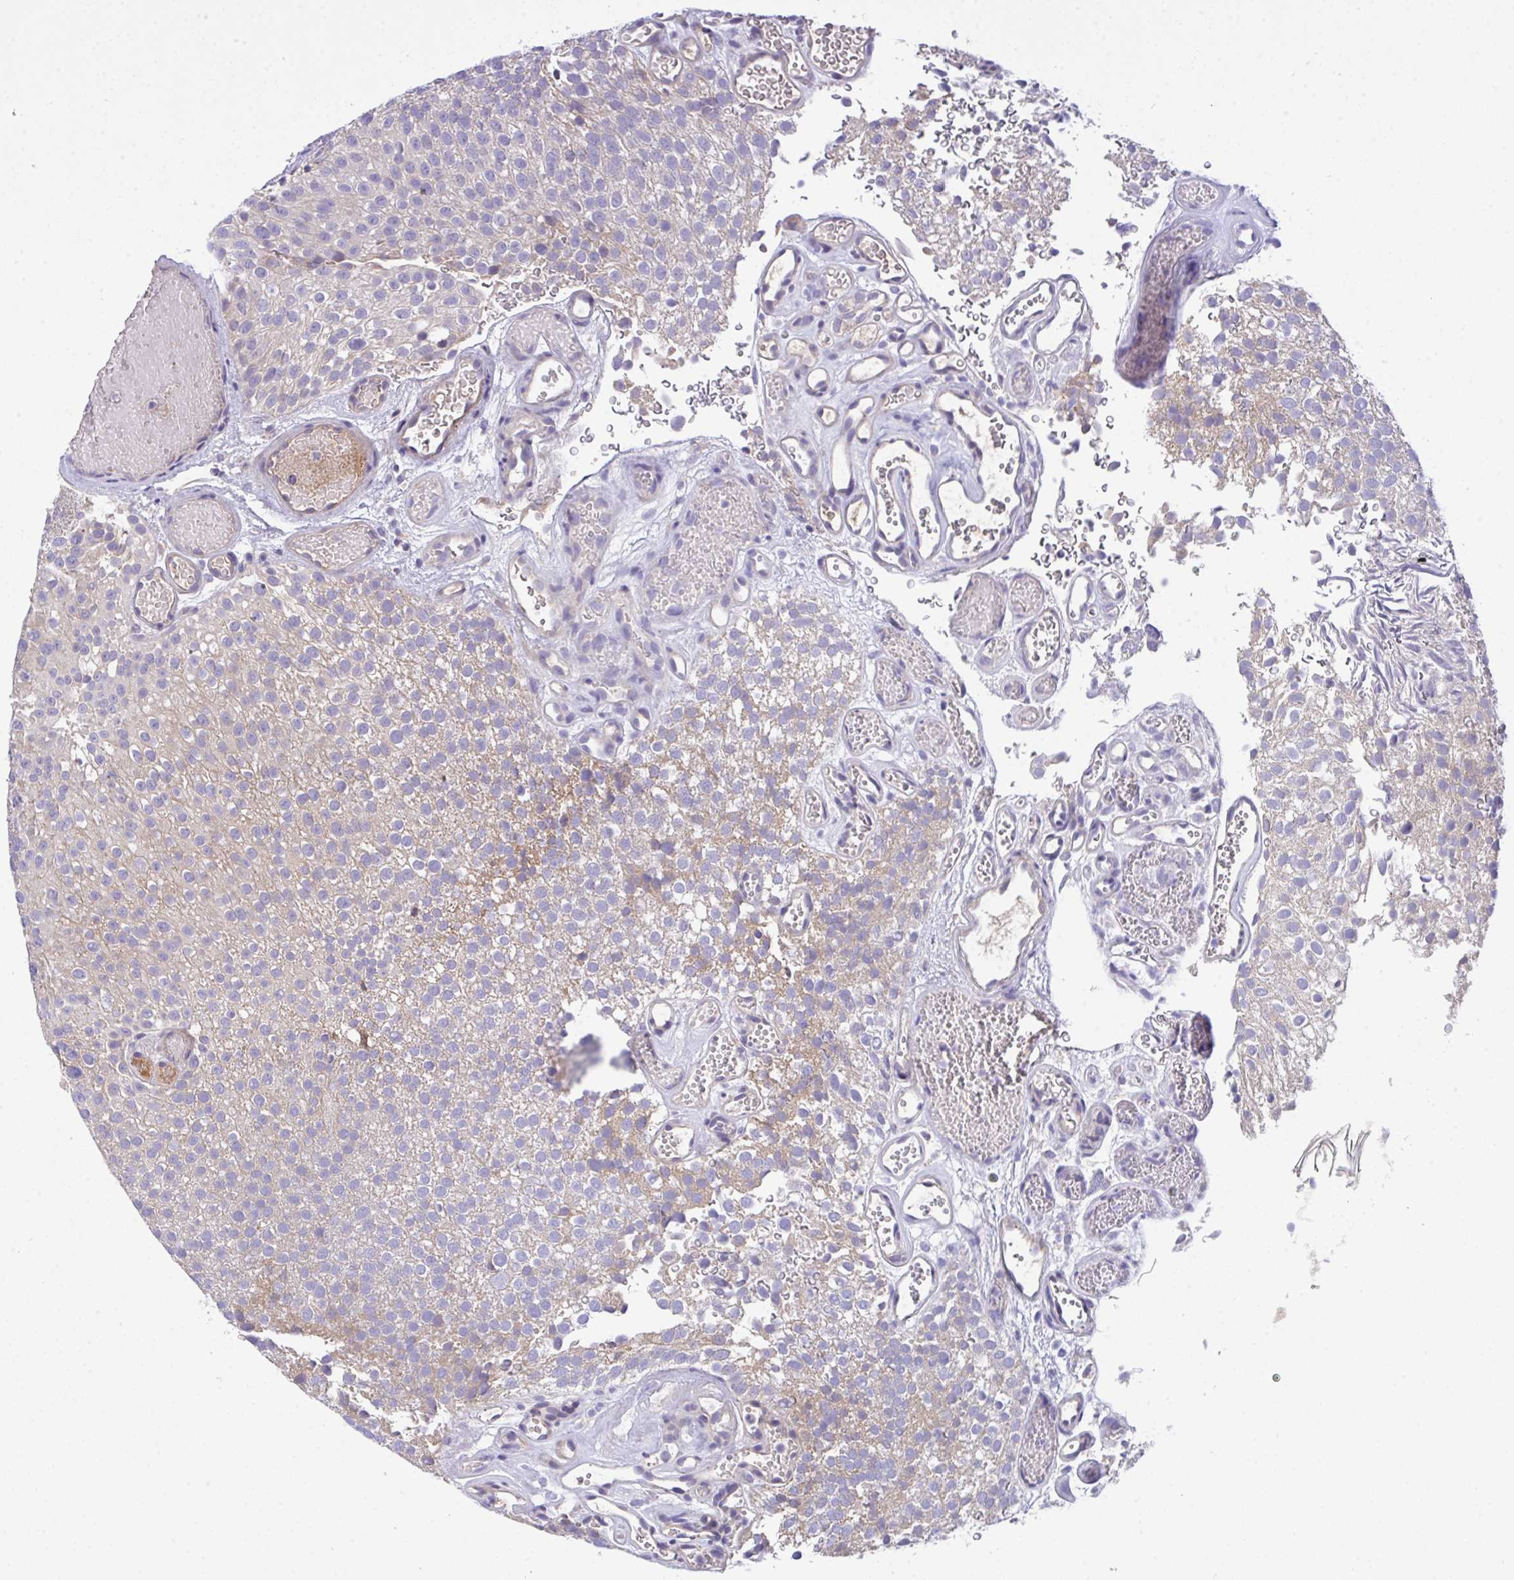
{"staining": {"intensity": "weak", "quantity": "<25%", "location": "cytoplasmic/membranous"}, "tissue": "urothelial cancer", "cell_type": "Tumor cells", "image_type": "cancer", "snomed": [{"axis": "morphology", "description": "Urothelial carcinoma, Low grade"}, {"axis": "topography", "description": "Urinary bladder"}], "caption": "The immunohistochemistry (IHC) image has no significant staining in tumor cells of urothelial cancer tissue. (DAB IHC visualized using brightfield microscopy, high magnification).", "gene": "ZNF581", "patient": {"sex": "male", "age": 78}}